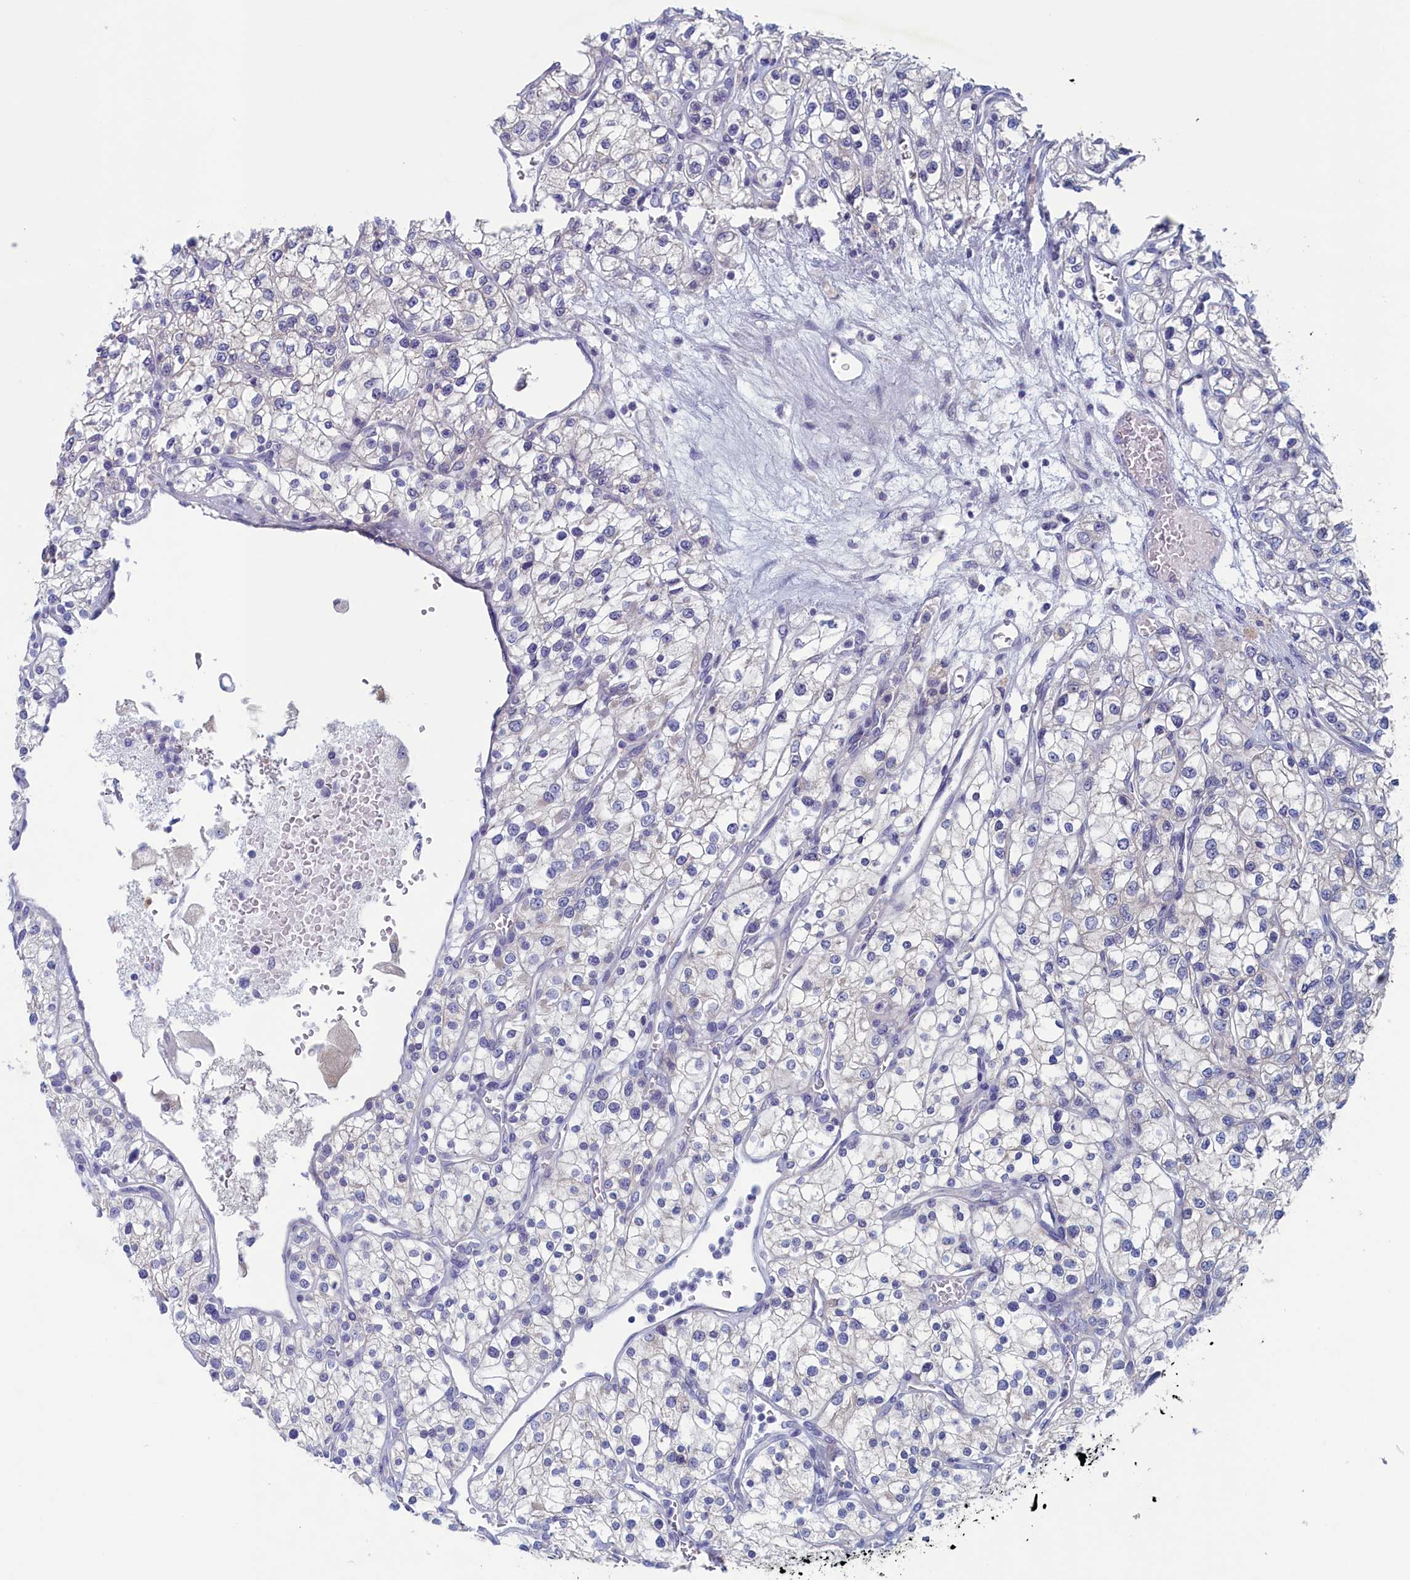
{"staining": {"intensity": "negative", "quantity": "none", "location": "none"}, "tissue": "renal cancer", "cell_type": "Tumor cells", "image_type": "cancer", "snomed": [{"axis": "morphology", "description": "Adenocarcinoma, NOS"}, {"axis": "topography", "description": "Kidney"}], "caption": "The image demonstrates no staining of tumor cells in adenocarcinoma (renal).", "gene": "WDR76", "patient": {"sex": "male", "age": 80}}